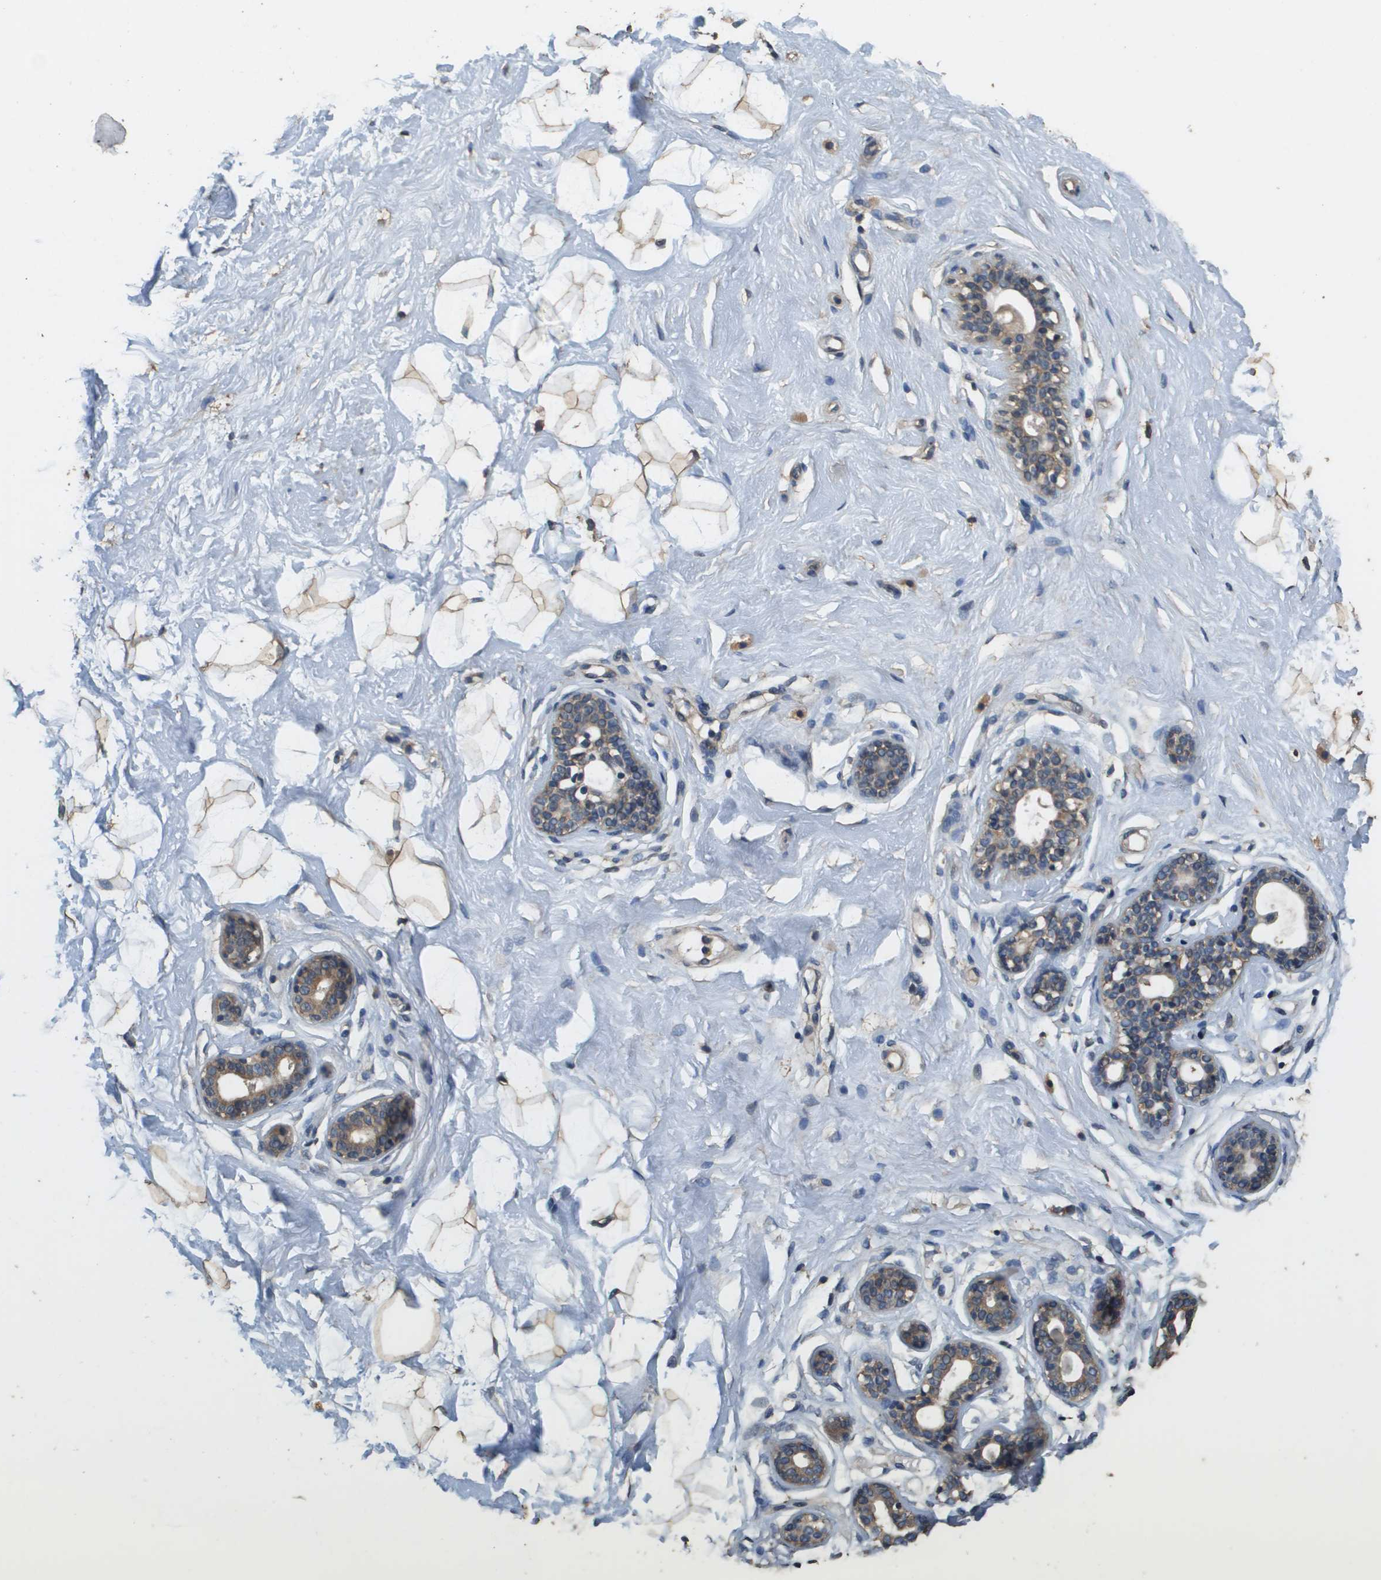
{"staining": {"intensity": "weak", "quantity": ">75%", "location": "cytoplasmic/membranous"}, "tissue": "breast", "cell_type": "Adipocytes", "image_type": "normal", "snomed": [{"axis": "morphology", "description": "Normal tissue, NOS"}, {"axis": "topography", "description": "Breast"}], "caption": "A brown stain labels weak cytoplasmic/membranous expression of a protein in adipocytes of normal breast. (IHC, brightfield microscopy, high magnification).", "gene": "RAB6B", "patient": {"sex": "female", "age": 23}}